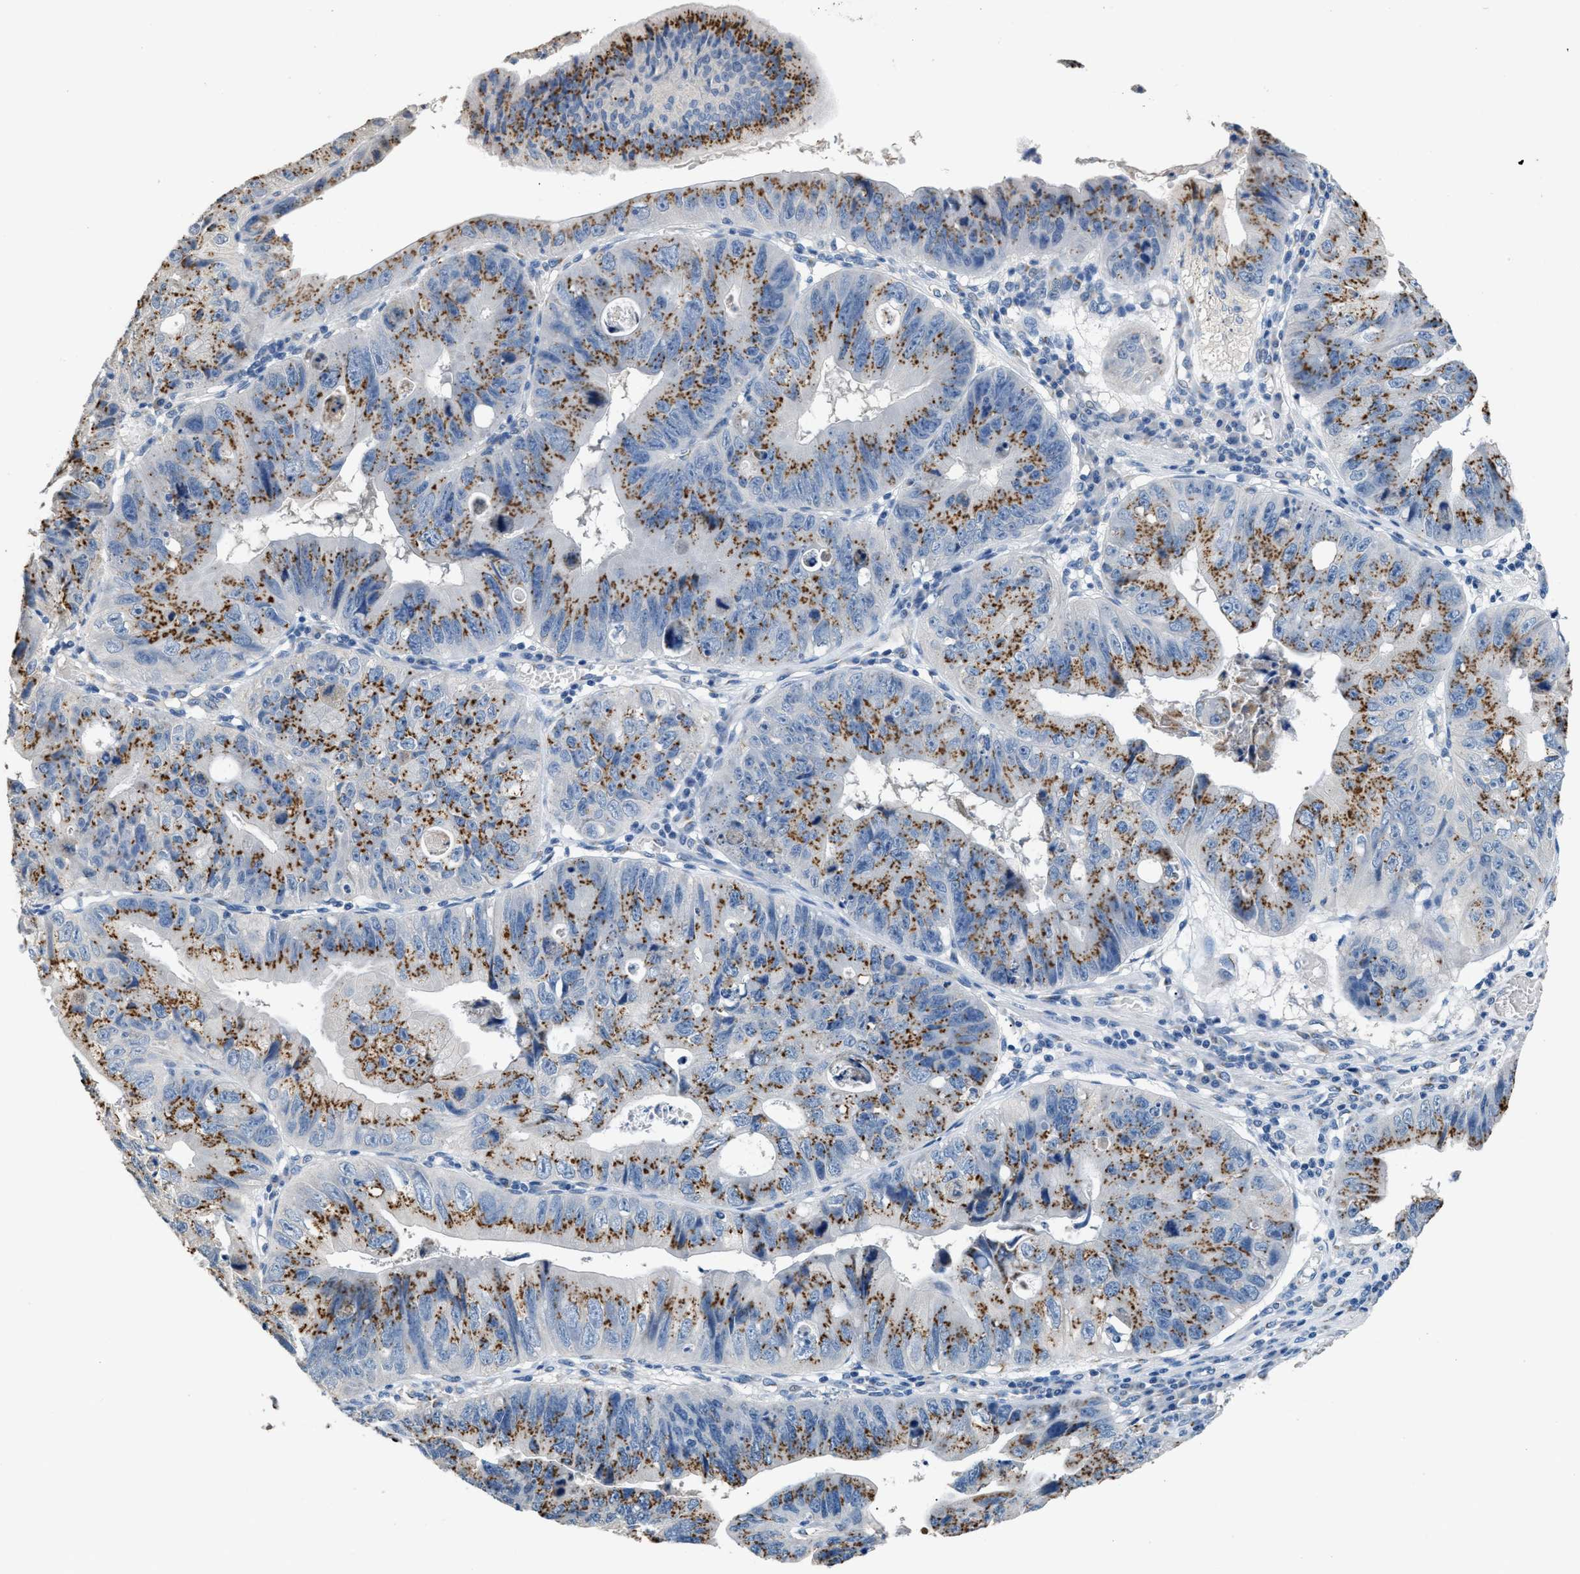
{"staining": {"intensity": "strong", "quantity": ">75%", "location": "cytoplasmic/membranous"}, "tissue": "stomach cancer", "cell_type": "Tumor cells", "image_type": "cancer", "snomed": [{"axis": "morphology", "description": "Adenocarcinoma, NOS"}, {"axis": "topography", "description": "Stomach"}], "caption": "Brown immunohistochemical staining in human stomach cancer reveals strong cytoplasmic/membranous expression in about >75% of tumor cells. The staining was performed using DAB (3,3'-diaminobenzidine) to visualize the protein expression in brown, while the nuclei were stained in blue with hematoxylin (Magnification: 20x).", "gene": "GOLM1", "patient": {"sex": "male", "age": 59}}